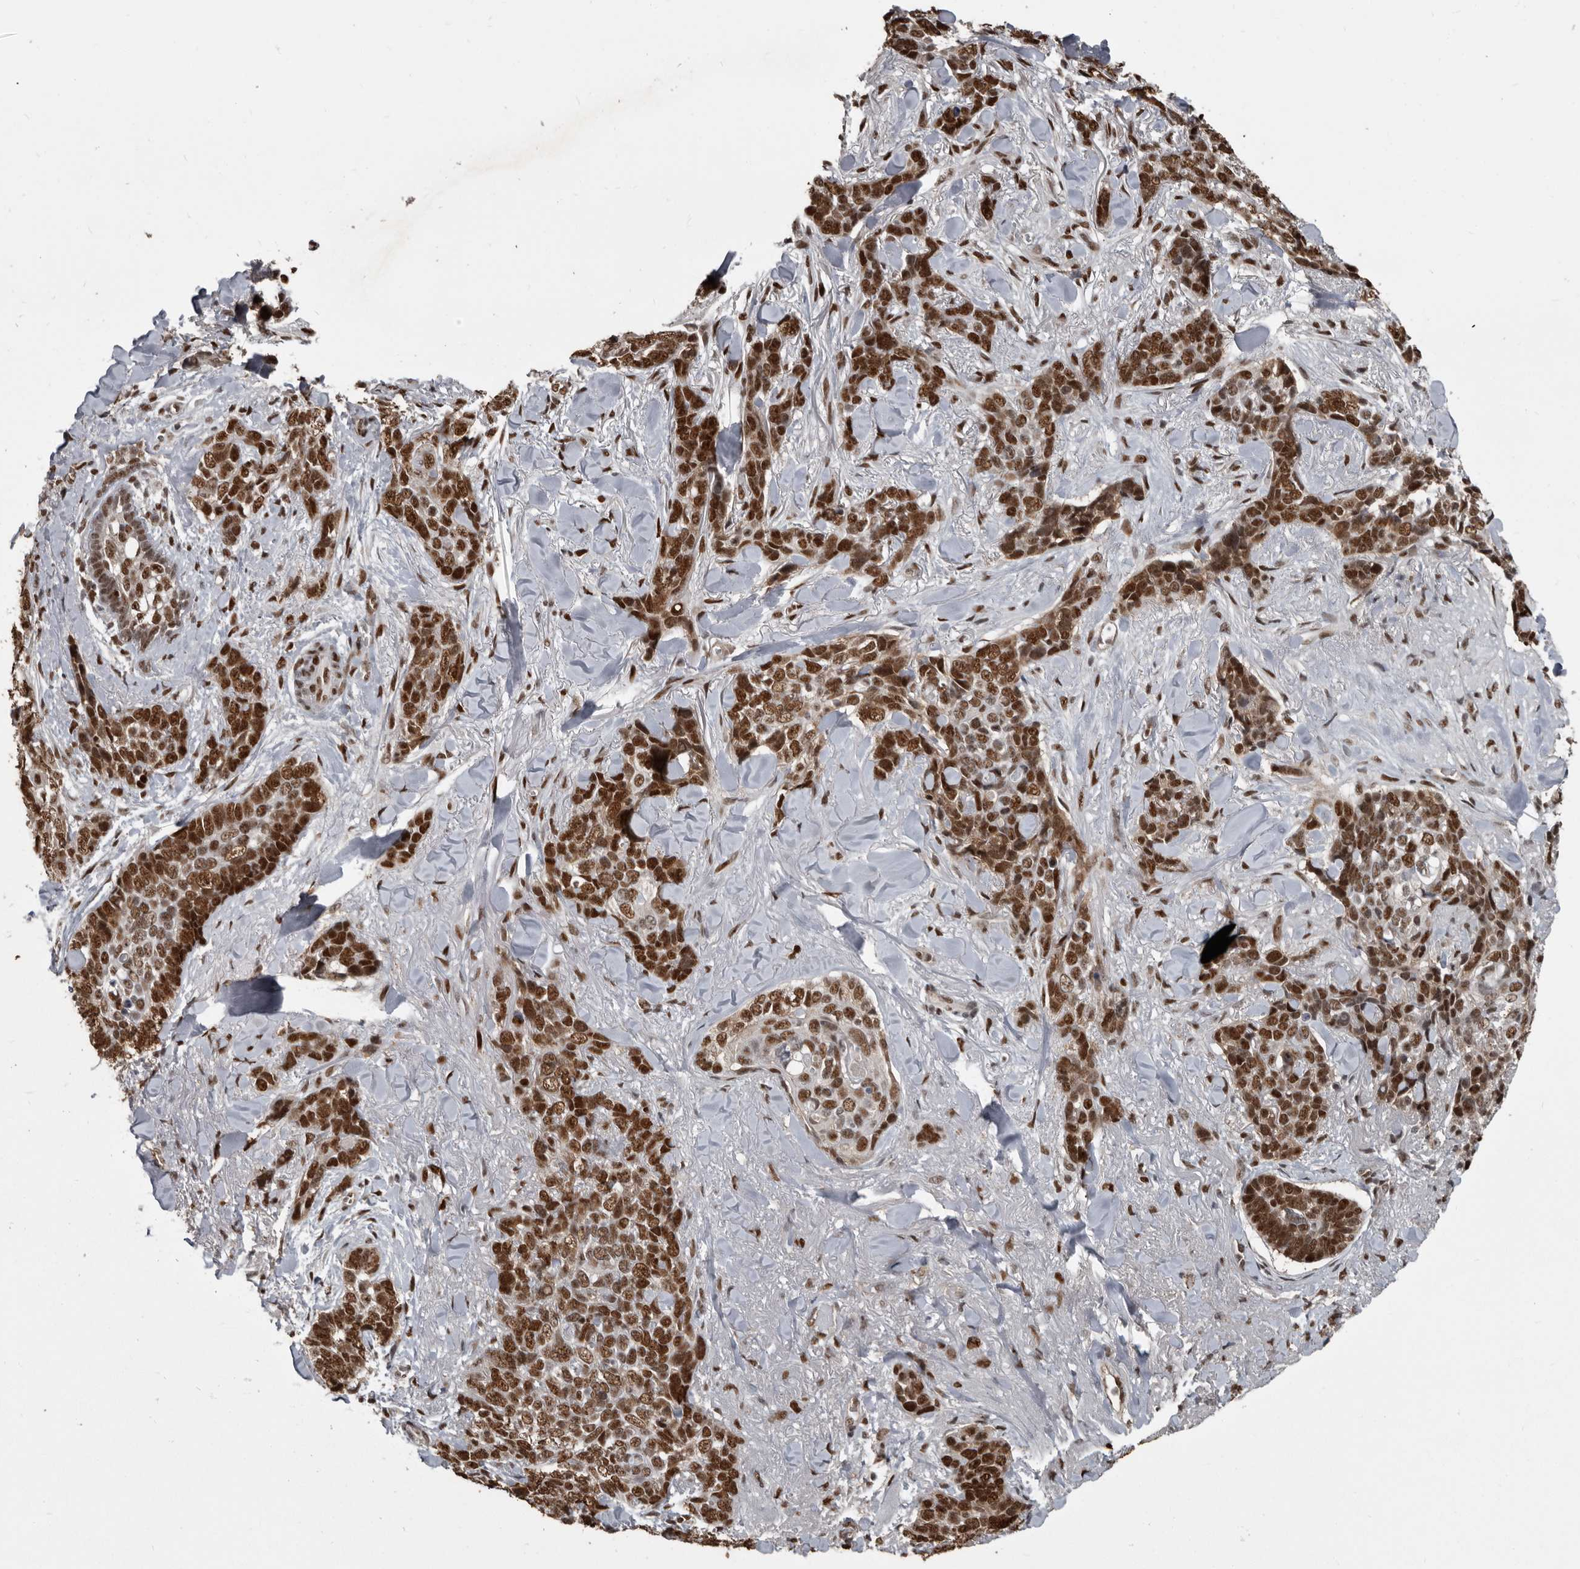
{"staining": {"intensity": "strong", "quantity": ">75%", "location": "nuclear"}, "tissue": "skin cancer", "cell_type": "Tumor cells", "image_type": "cancer", "snomed": [{"axis": "morphology", "description": "Basal cell carcinoma"}, {"axis": "topography", "description": "Skin"}], "caption": "The image reveals immunohistochemical staining of skin basal cell carcinoma. There is strong nuclear expression is present in about >75% of tumor cells.", "gene": "CHD1L", "patient": {"sex": "female", "age": 82}}